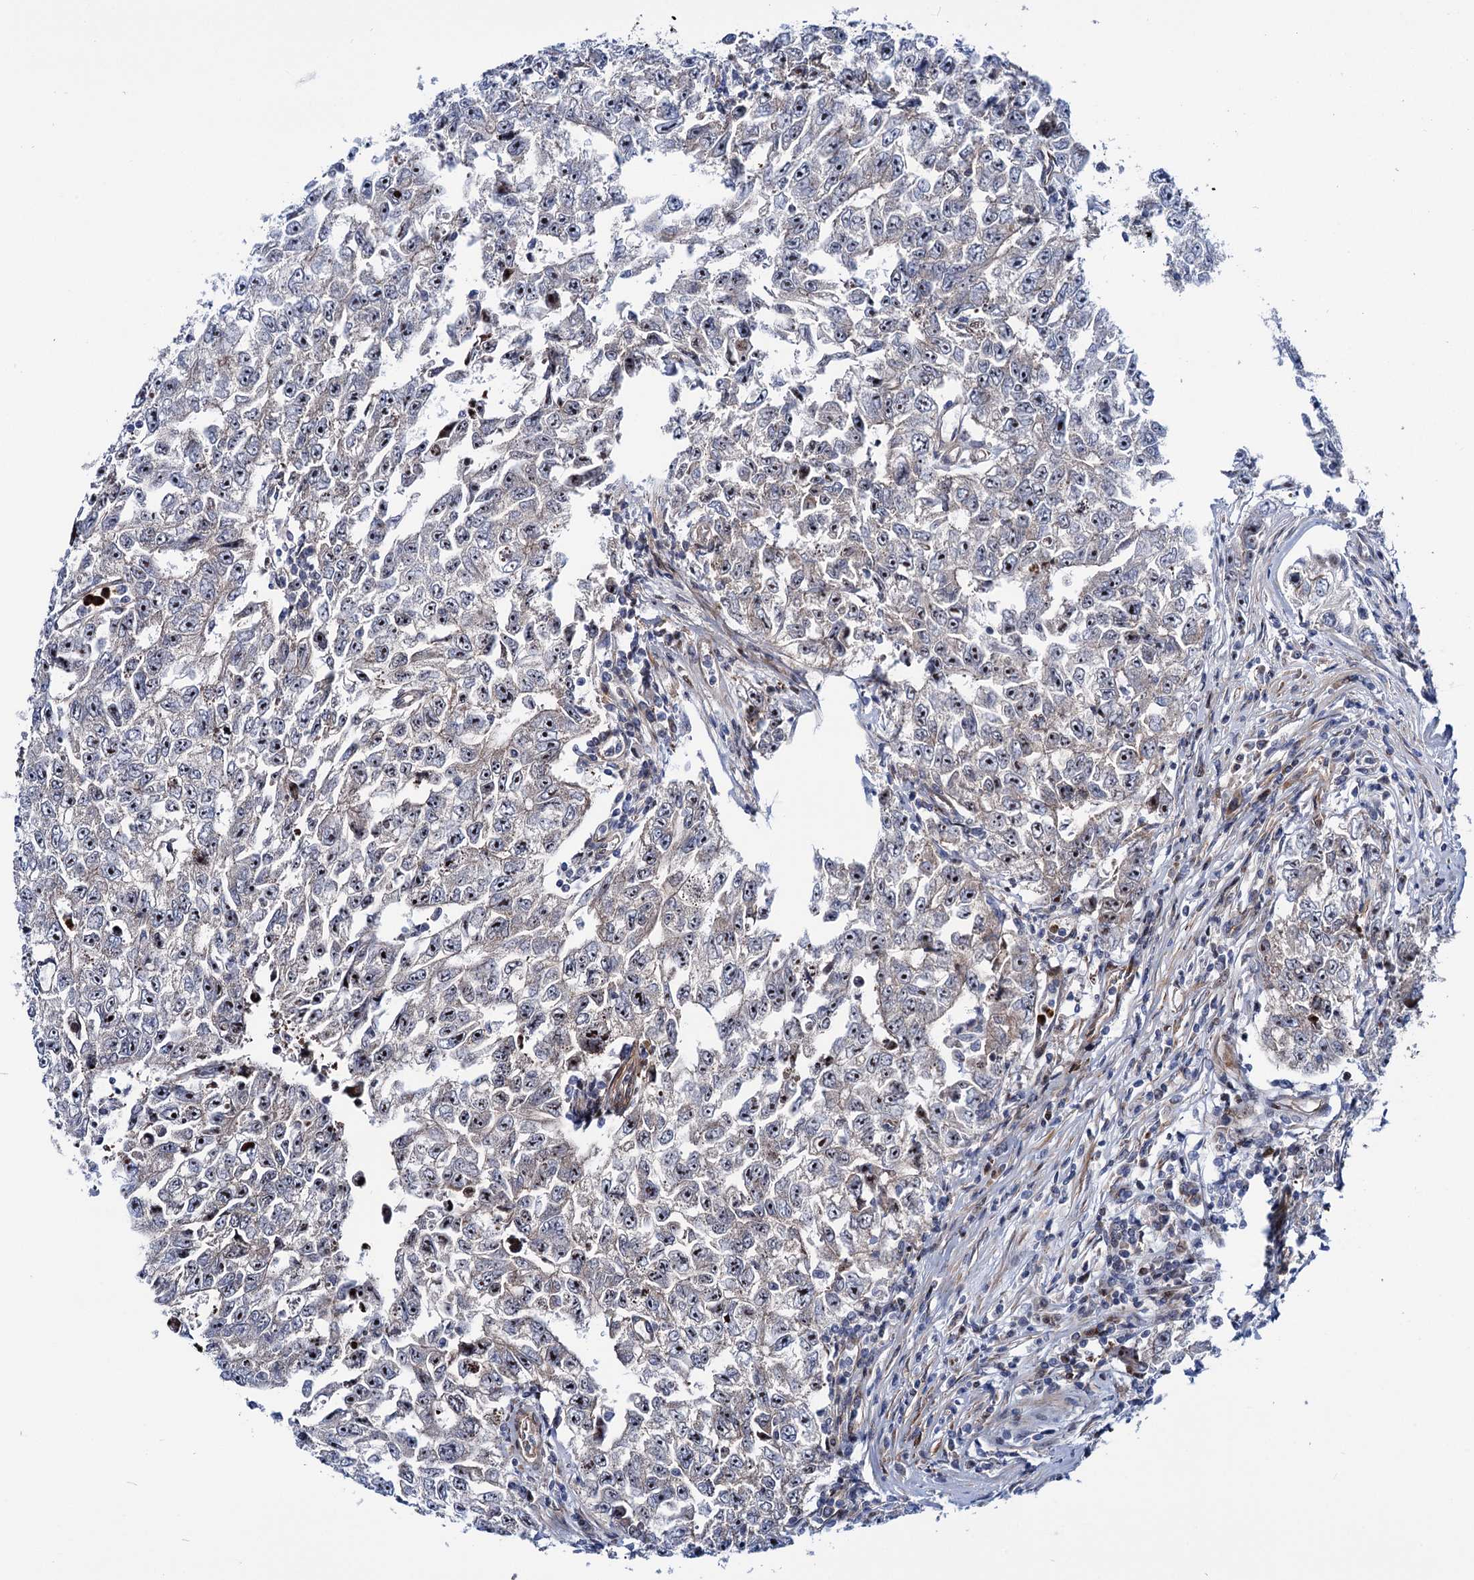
{"staining": {"intensity": "negative", "quantity": "none", "location": "none"}, "tissue": "testis cancer", "cell_type": "Tumor cells", "image_type": "cancer", "snomed": [{"axis": "morphology", "description": "Carcinoma, Embryonal, NOS"}, {"axis": "topography", "description": "Testis"}], "caption": "The image shows no staining of tumor cells in testis embryonal carcinoma.", "gene": "THAP9", "patient": {"sex": "male", "age": 17}}